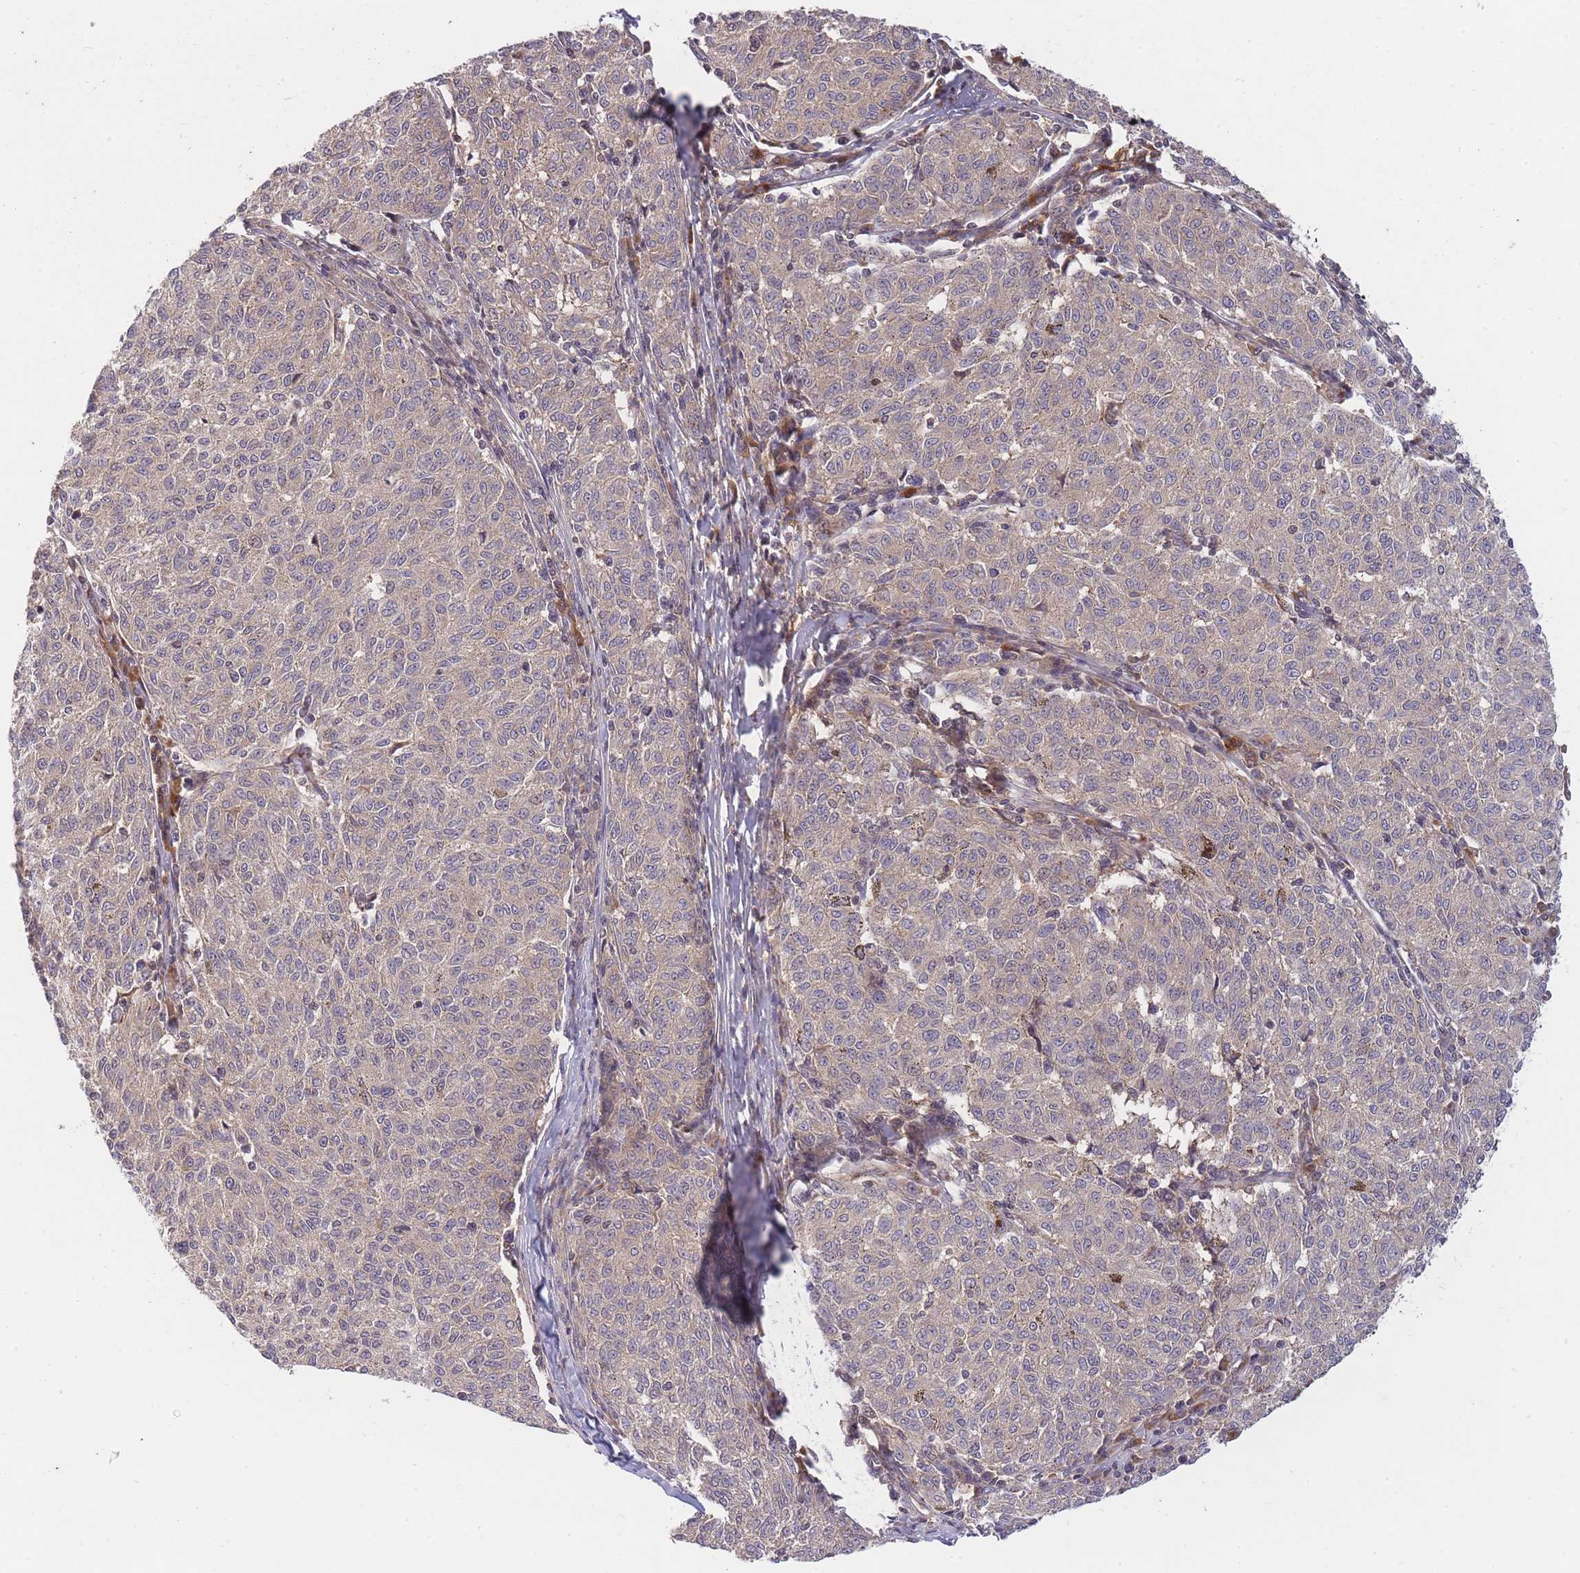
{"staining": {"intensity": "negative", "quantity": "none", "location": "none"}, "tissue": "melanoma", "cell_type": "Tumor cells", "image_type": "cancer", "snomed": [{"axis": "morphology", "description": "Malignant melanoma, NOS"}, {"axis": "topography", "description": "Skin"}], "caption": "Protein analysis of malignant melanoma displays no significant expression in tumor cells. Brightfield microscopy of immunohistochemistry (IHC) stained with DAB (3,3'-diaminobenzidine) (brown) and hematoxylin (blue), captured at high magnification.", "gene": "RALGDS", "patient": {"sex": "female", "age": 72}}